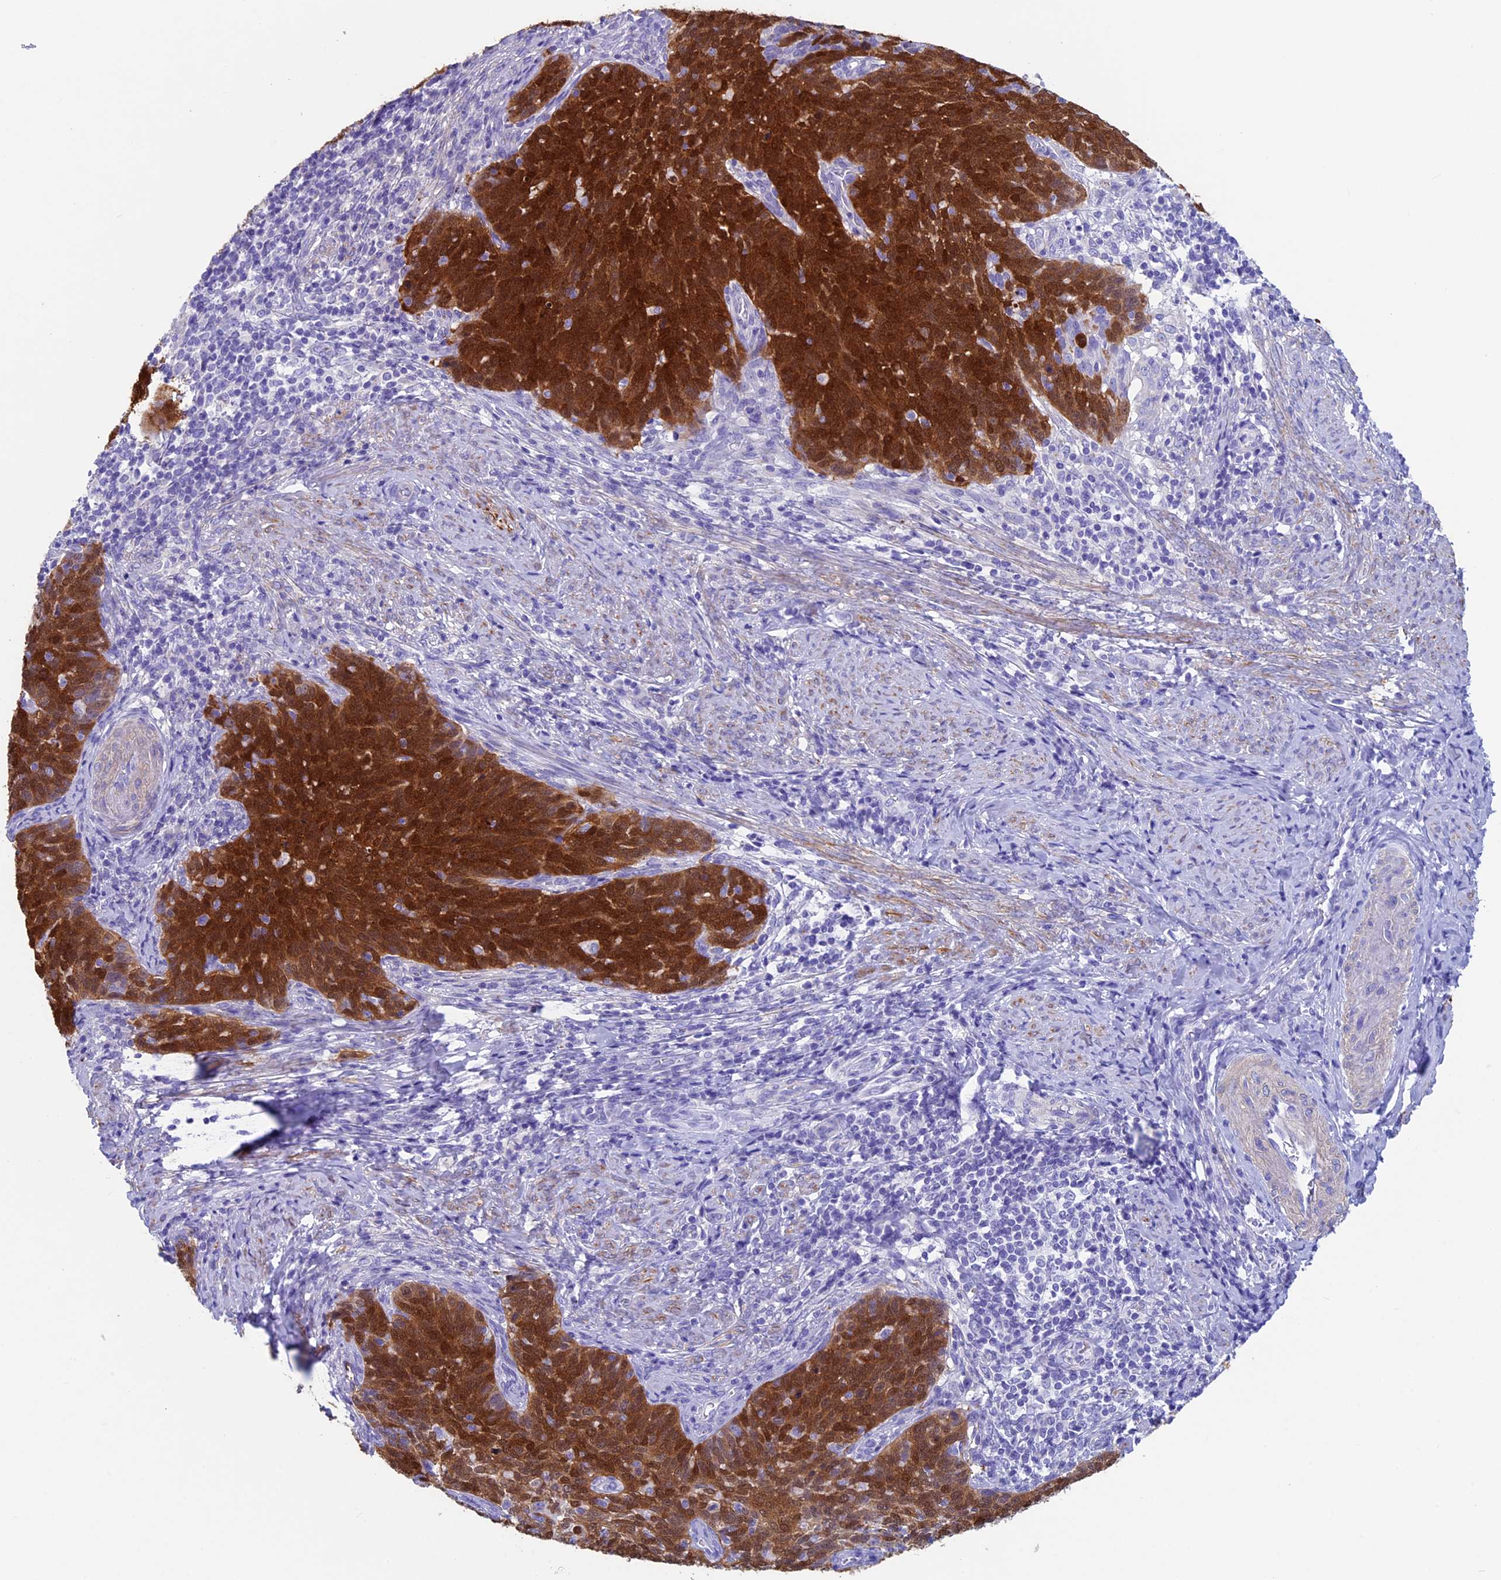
{"staining": {"intensity": "strong", "quantity": ">75%", "location": "cytoplasmic/membranous,nuclear"}, "tissue": "cervical cancer", "cell_type": "Tumor cells", "image_type": "cancer", "snomed": [{"axis": "morphology", "description": "Normal tissue, NOS"}, {"axis": "morphology", "description": "Squamous cell carcinoma, NOS"}, {"axis": "topography", "description": "Cervix"}], "caption": "Cervical cancer was stained to show a protein in brown. There is high levels of strong cytoplasmic/membranous and nuclear expression in approximately >75% of tumor cells. The staining was performed using DAB, with brown indicating positive protein expression. Nuclei are stained blue with hematoxylin.", "gene": "ADH7", "patient": {"sex": "female", "age": 39}}